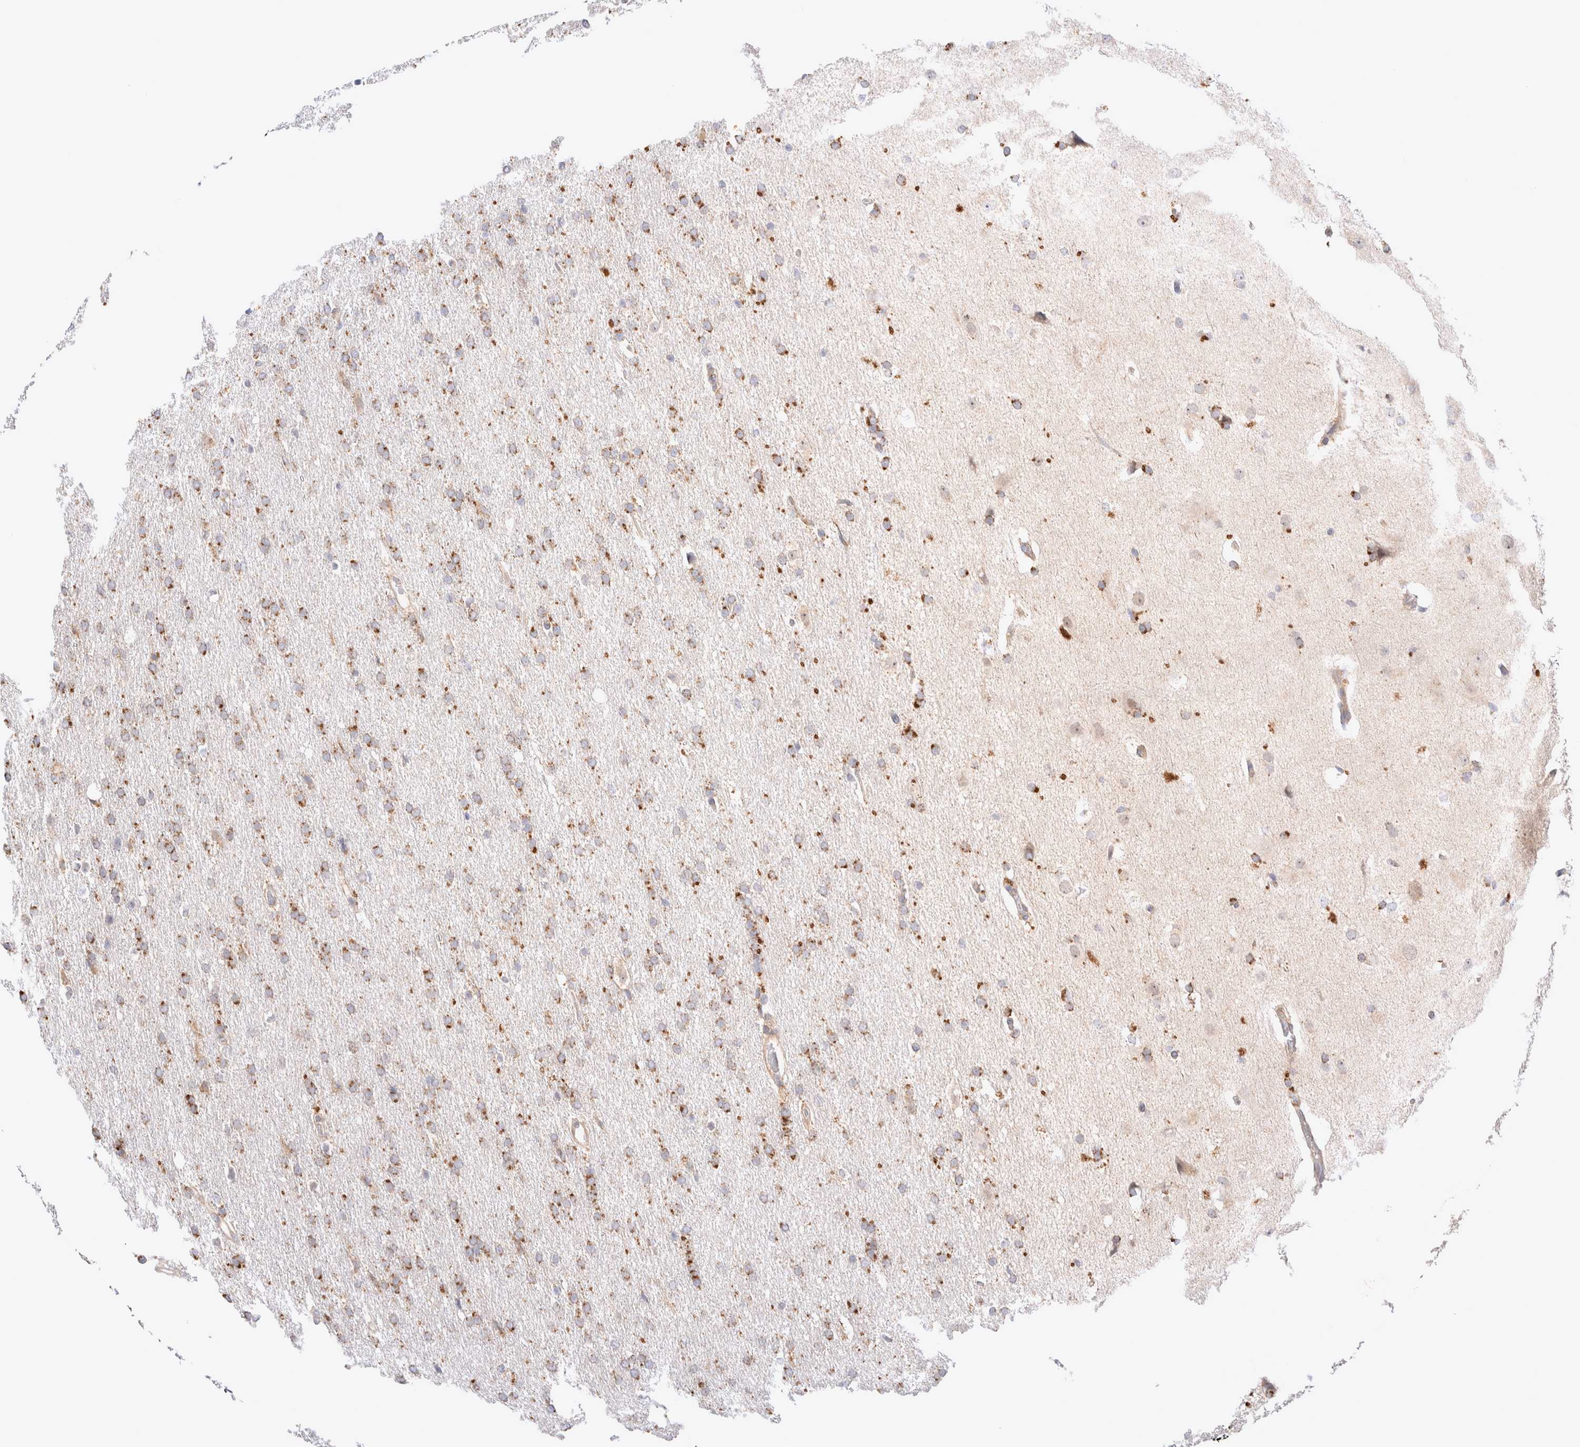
{"staining": {"intensity": "moderate", "quantity": "25%-75%", "location": "cytoplasmic/membranous"}, "tissue": "glioma", "cell_type": "Tumor cells", "image_type": "cancer", "snomed": [{"axis": "morphology", "description": "Glioma, malignant, Low grade"}, {"axis": "topography", "description": "Brain"}], "caption": "Immunohistochemical staining of glioma demonstrates medium levels of moderate cytoplasmic/membranous staining in about 25%-75% of tumor cells. (Stains: DAB (3,3'-diaminobenzidine) in brown, nuclei in blue, Microscopy: brightfield microscopy at high magnification).", "gene": "NPC1", "patient": {"sex": "female", "age": 37}}